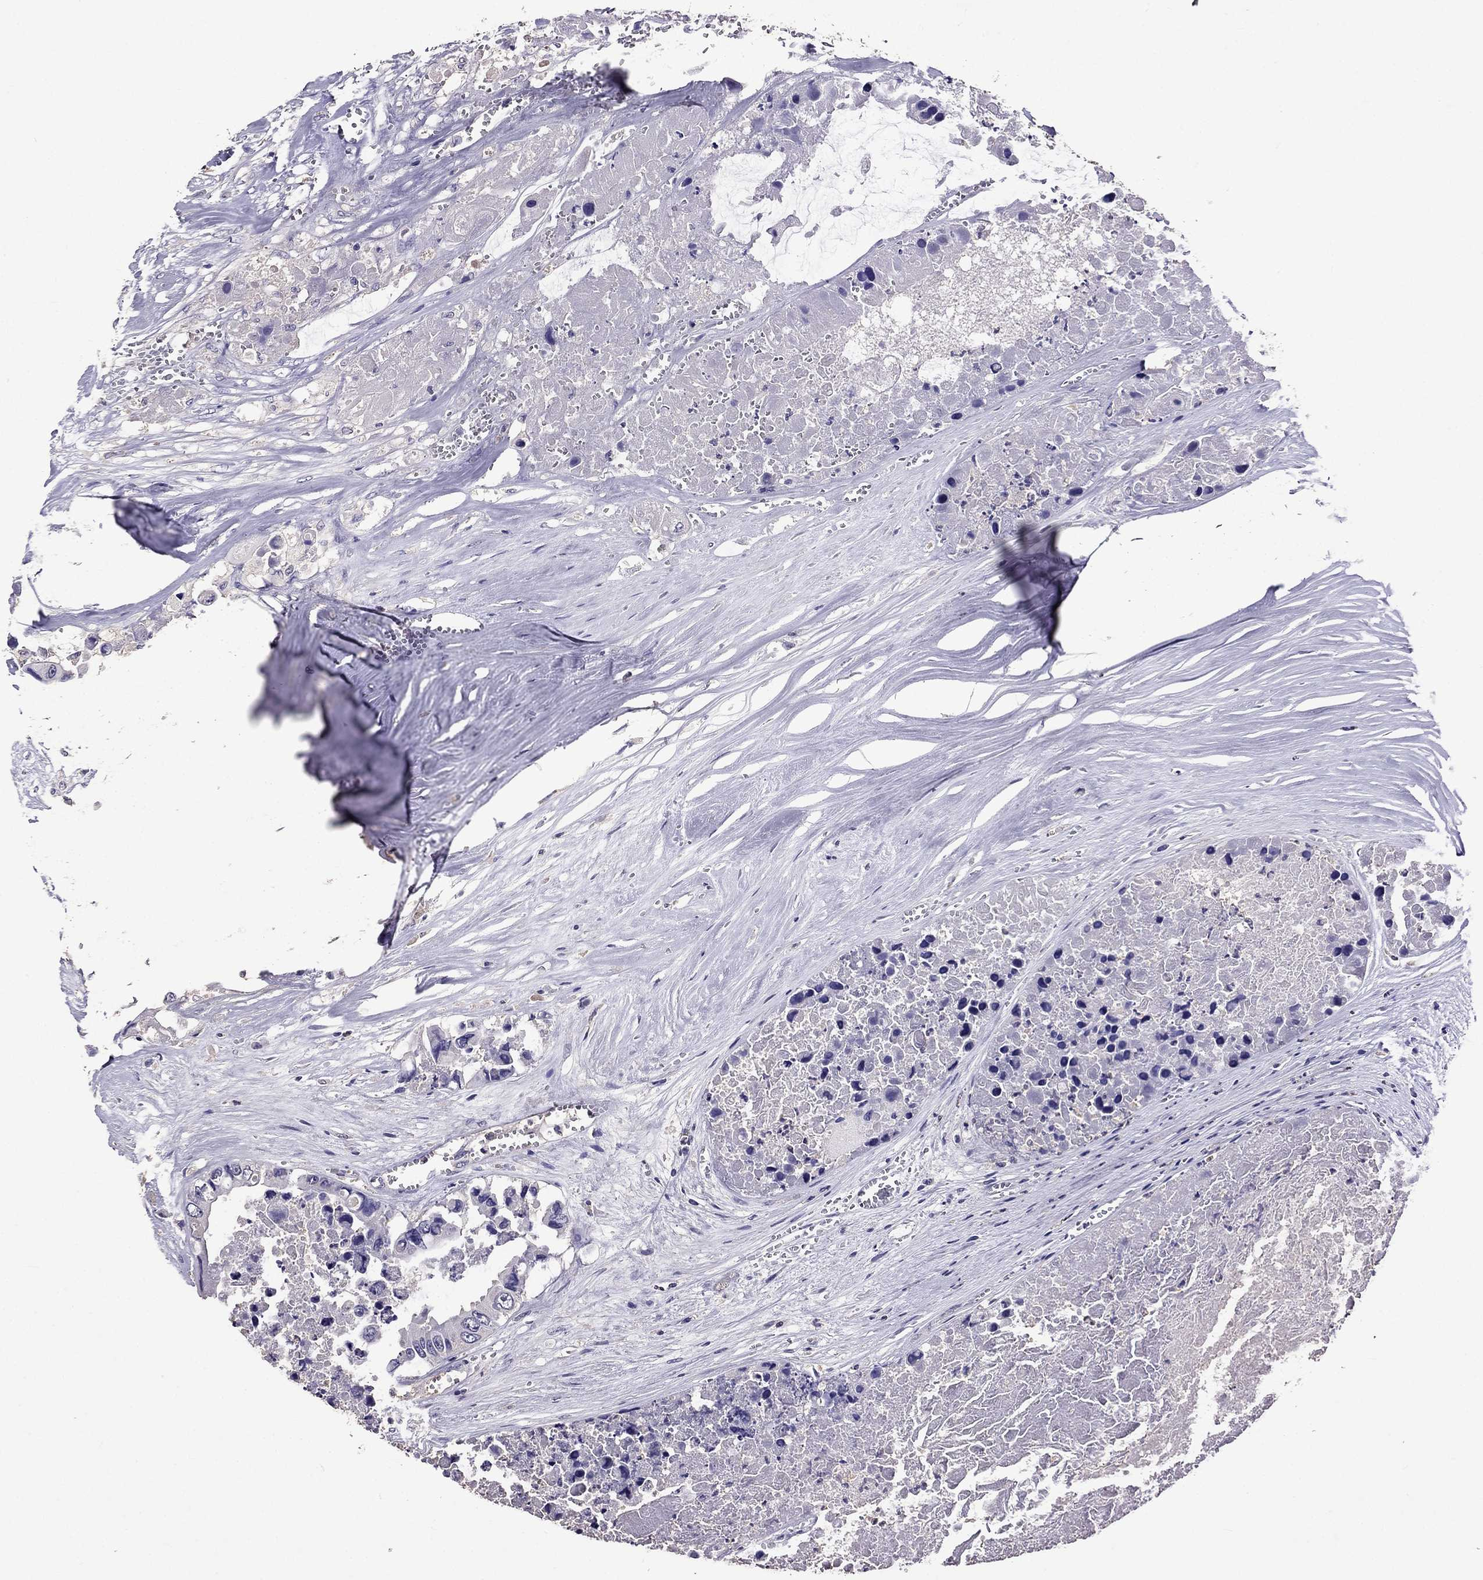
{"staining": {"intensity": "negative", "quantity": "none", "location": "none"}, "tissue": "colorectal cancer", "cell_type": "Tumor cells", "image_type": "cancer", "snomed": [{"axis": "morphology", "description": "Adenocarcinoma, NOS"}, {"axis": "topography", "description": "Colon"}], "caption": "Colorectal cancer (adenocarcinoma) stained for a protein using immunohistochemistry demonstrates no positivity tumor cells.", "gene": "NKX3-1", "patient": {"sex": "female", "age": 48}}